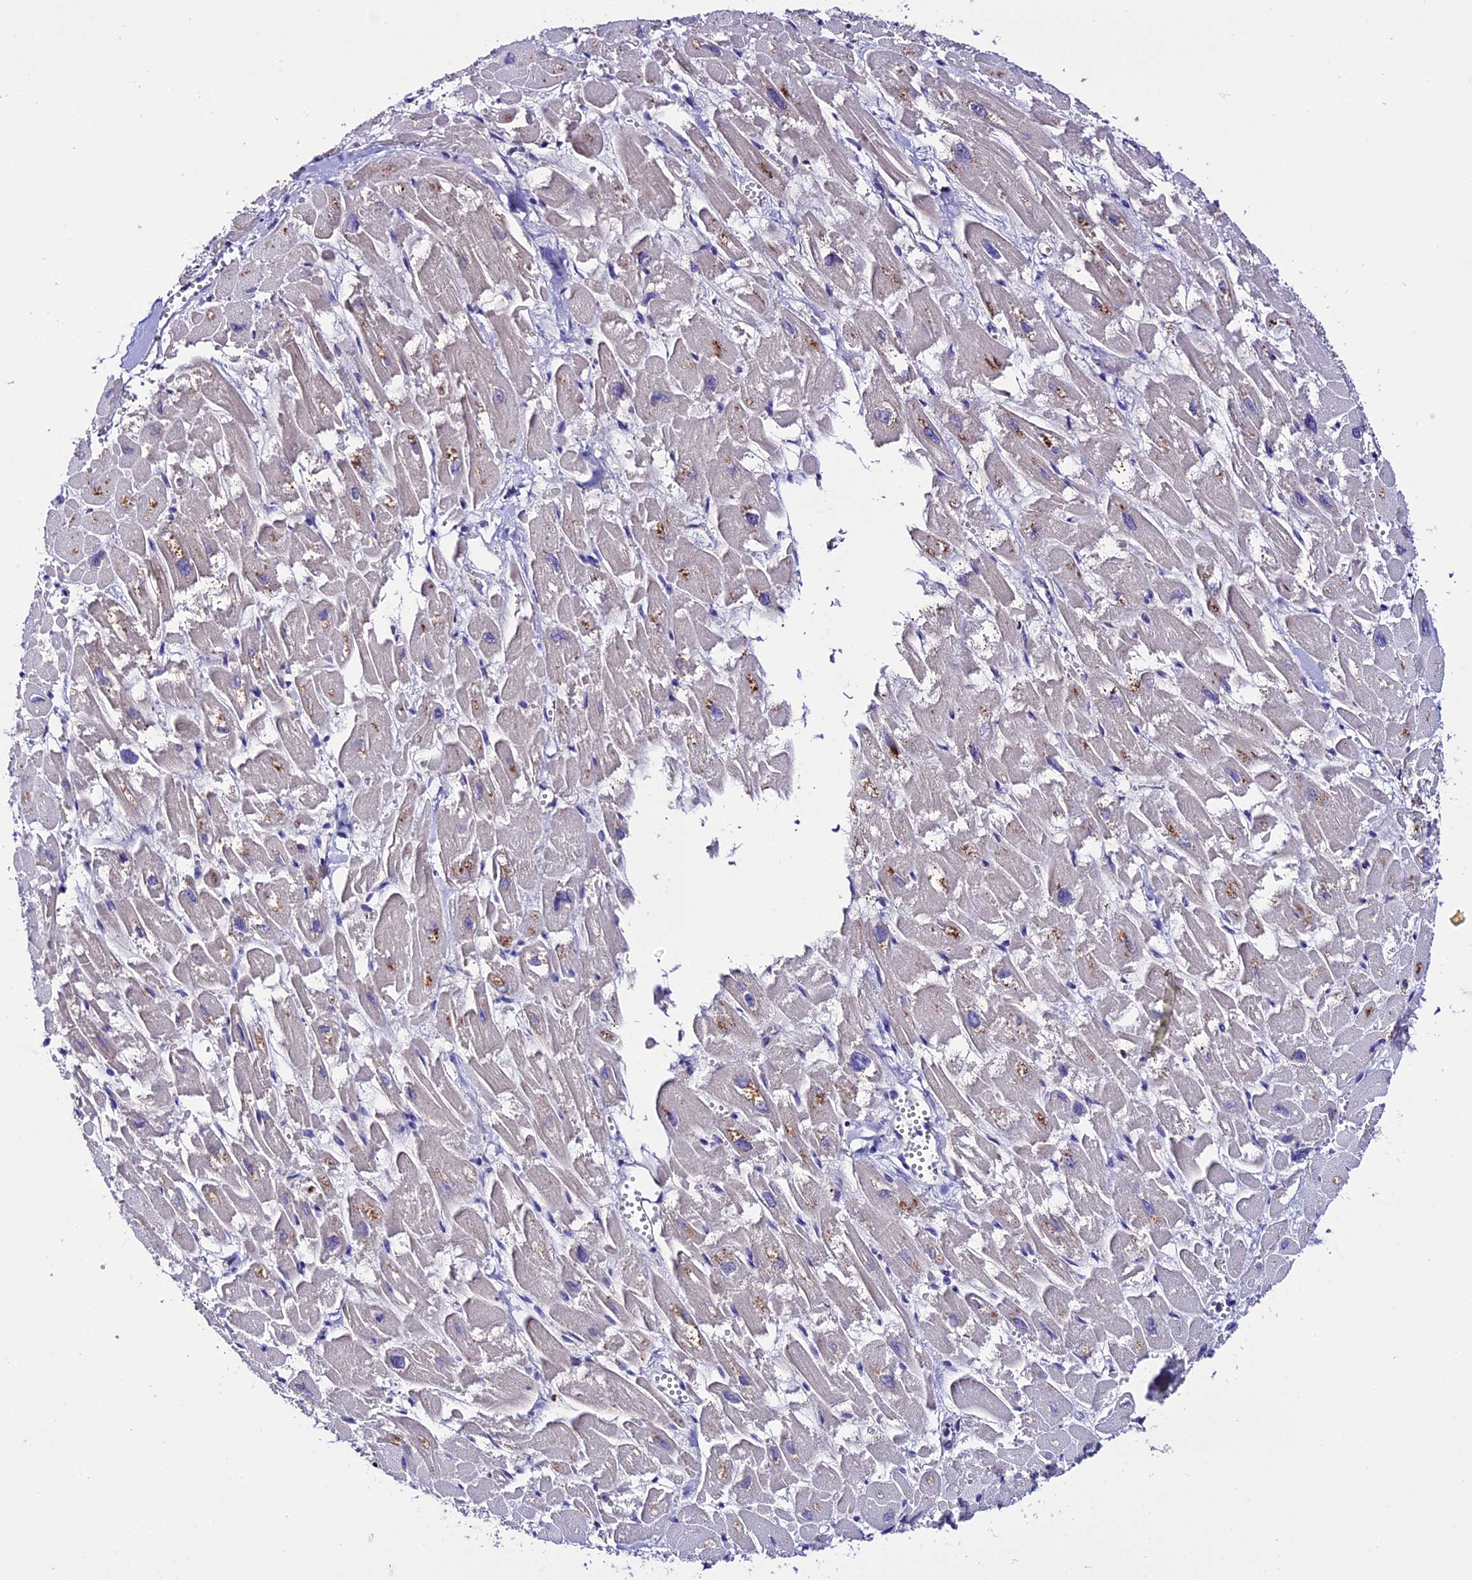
{"staining": {"intensity": "moderate", "quantity": "<25%", "location": "cytoplasmic/membranous"}, "tissue": "heart muscle", "cell_type": "Cardiomyocytes", "image_type": "normal", "snomed": [{"axis": "morphology", "description": "Normal tissue, NOS"}, {"axis": "topography", "description": "Heart"}], "caption": "Immunohistochemical staining of unremarkable heart muscle shows low levels of moderate cytoplasmic/membranous staining in about <25% of cardiomyocytes. (brown staining indicates protein expression, while blue staining denotes nuclei).", "gene": "TCP11L2", "patient": {"sex": "male", "age": 54}}